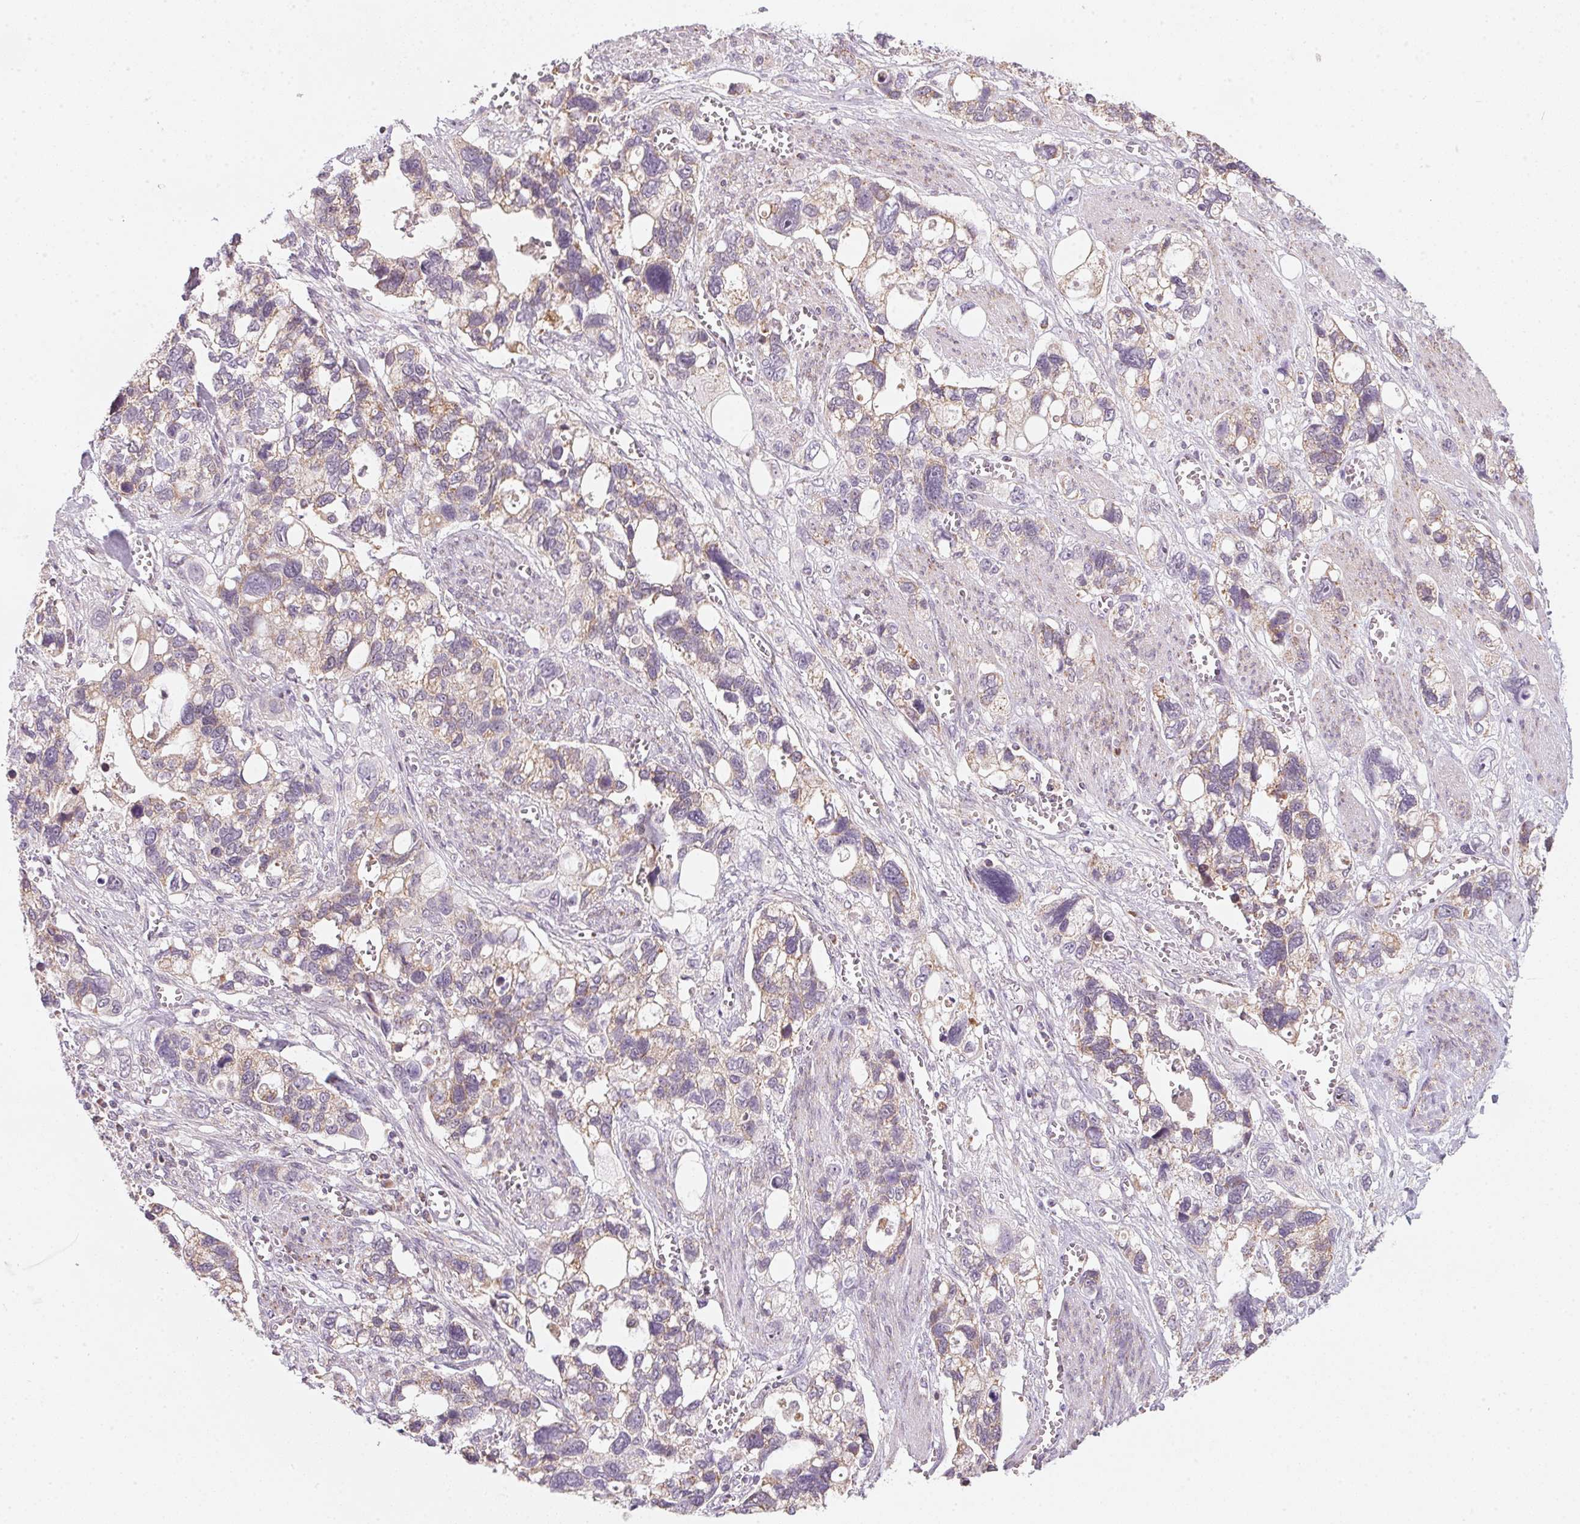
{"staining": {"intensity": "weak", "quantity": "25%-75%", "location": "cytoplasmic/membranous"}, "tissue": "stomach cancer", "cell_type": "Tumor cells", "image_type": "cancer", "snomed": [{"axis": "morphology", "description": "Adenocarcinoma, NOS"}, {"axis": "topography", "description": "Stomach, upper"}], "caption": "A brown stain labels weak cytoplasmic/membranous expression of a protein in stomach cancer (adenocarcinoma) tumor cells.", "gene": "COQ7", "patient": {"sex": "female", "age": 81}}